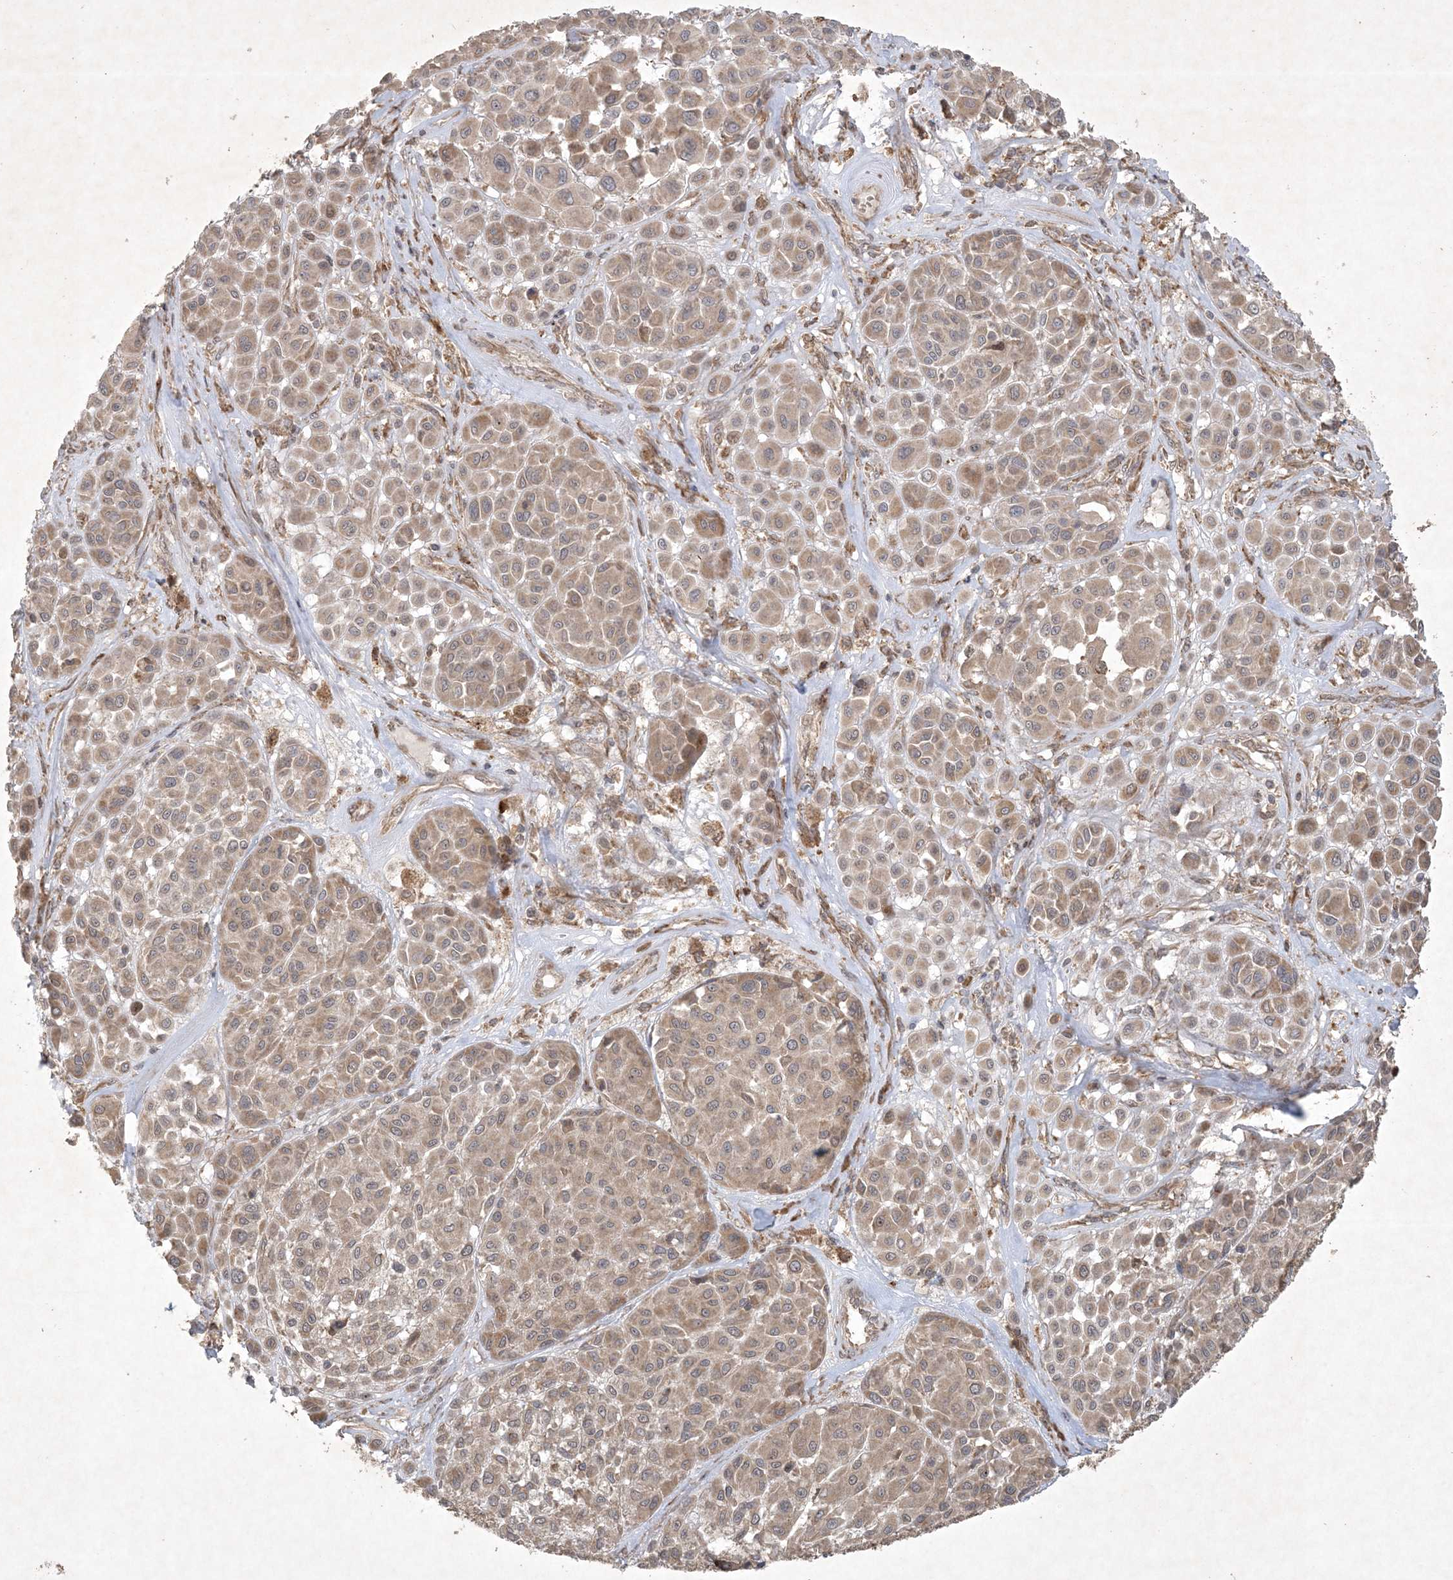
{"staining": {"intensity": "moderate", "quantity": ">75%", "location": "cytoplasmic/membranous,nuclear"}, "tissue": "melanoma", "cell_type": "Tumor cells", "image_type": "cancer", "snomed": [{"axis": "morphology", "description": "Malignant melanoma, Metastatic site"}, {"axis": "topography", "description": "Soft tissue"}], "caption": "The histopathology image displays immunohistochemical staining of melanoma. There is moderate cytoplasmic/membranous and nuclear staining is seen in about >75% of tumor cells.", "gene": "NRBP2", "patient": {"sex": "male", "age": 41}}